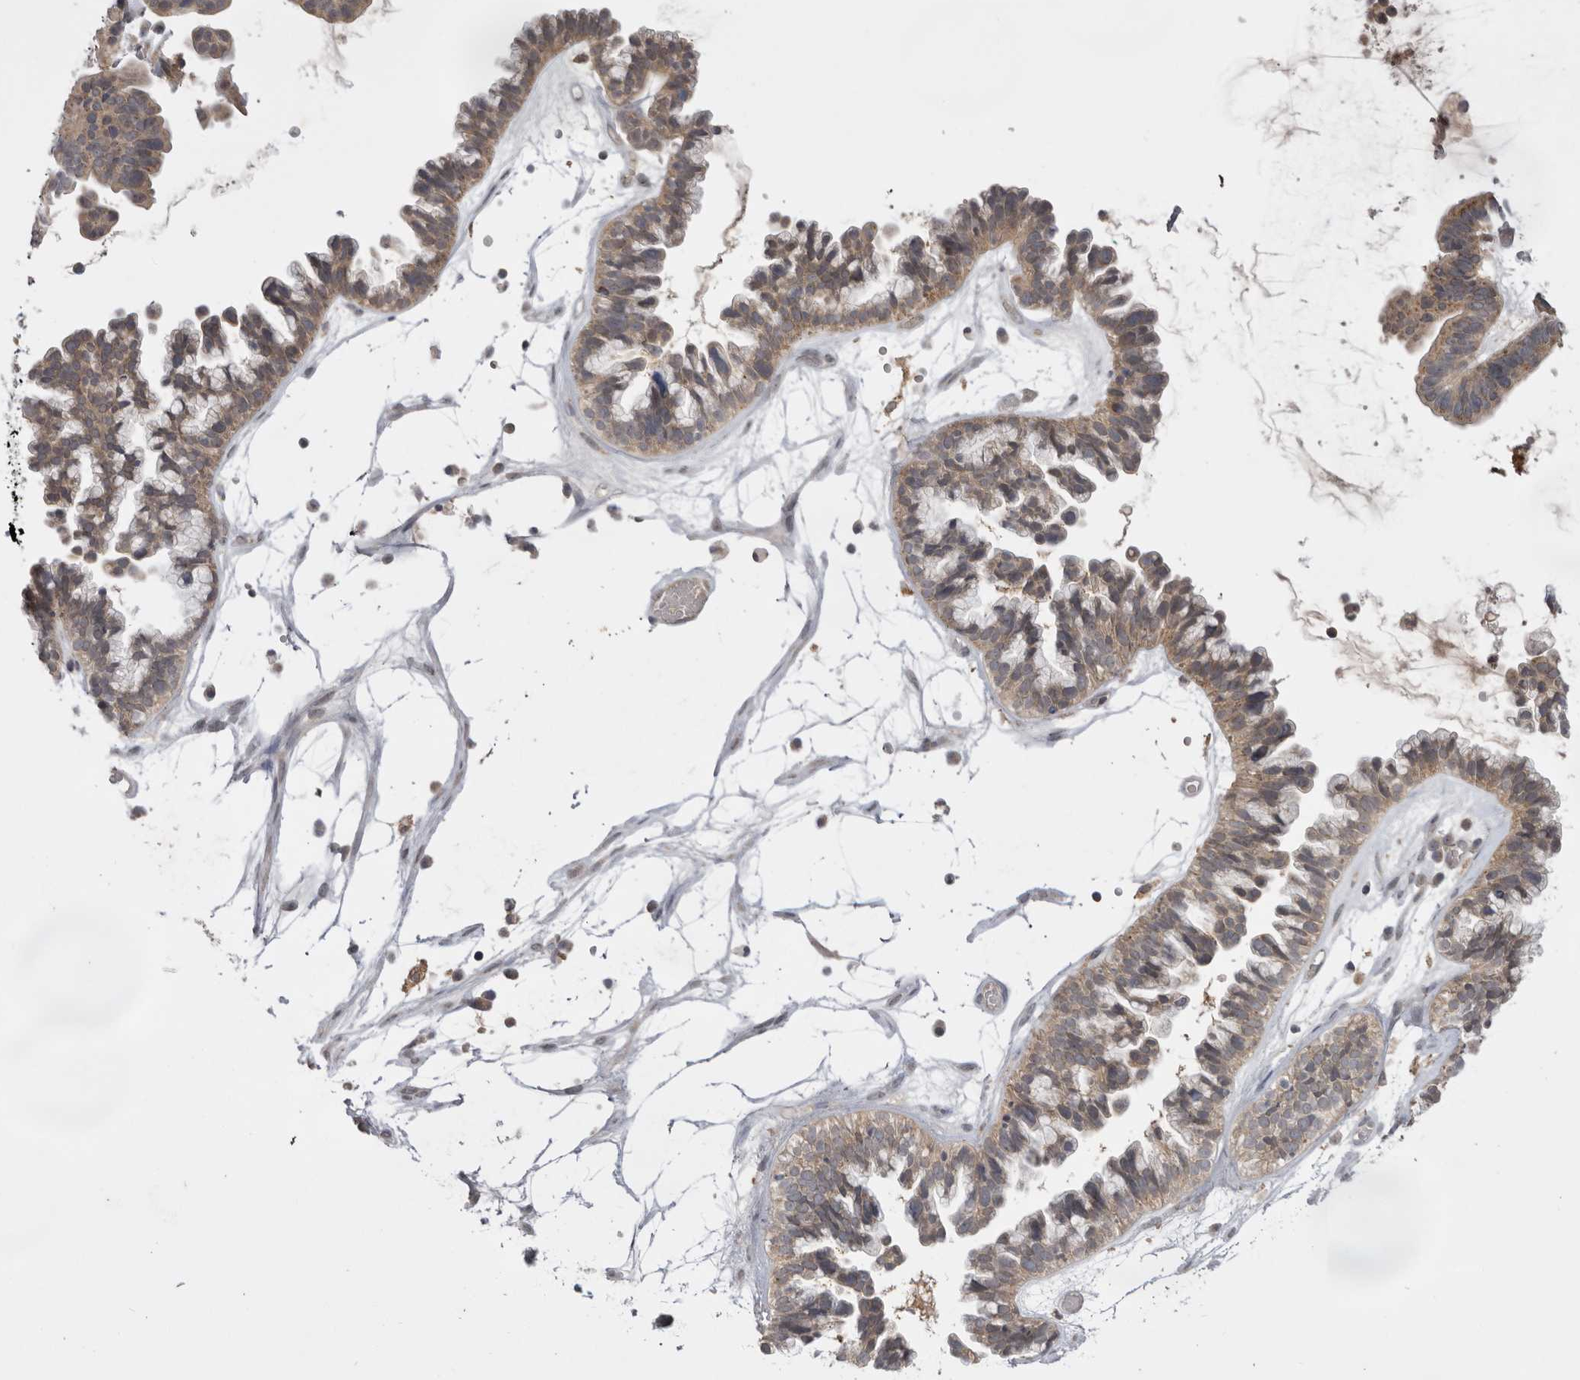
{"staining": {"intensity": "moderate", "quantity": ">75%", "location": "cytoplasmic/membranous"}, "tissue": "ovarian cancer", "cell_type": "Tumor cells", "image_type": "cancer", "snomed": [{"axis": "morphology", "description": "Cystadenocarcinoma, serous, NOS"}, {"axis": "topography", "description": "Ovary"}], "caption": "Immunohistochemical staining of ovarian cancer exhibits medium levels of moderate cytoplasmic/membranous protein positivity in about >75% of tumor cells.", "gene": "TLR3", "patient": {"sex": "female", "age": 56}}